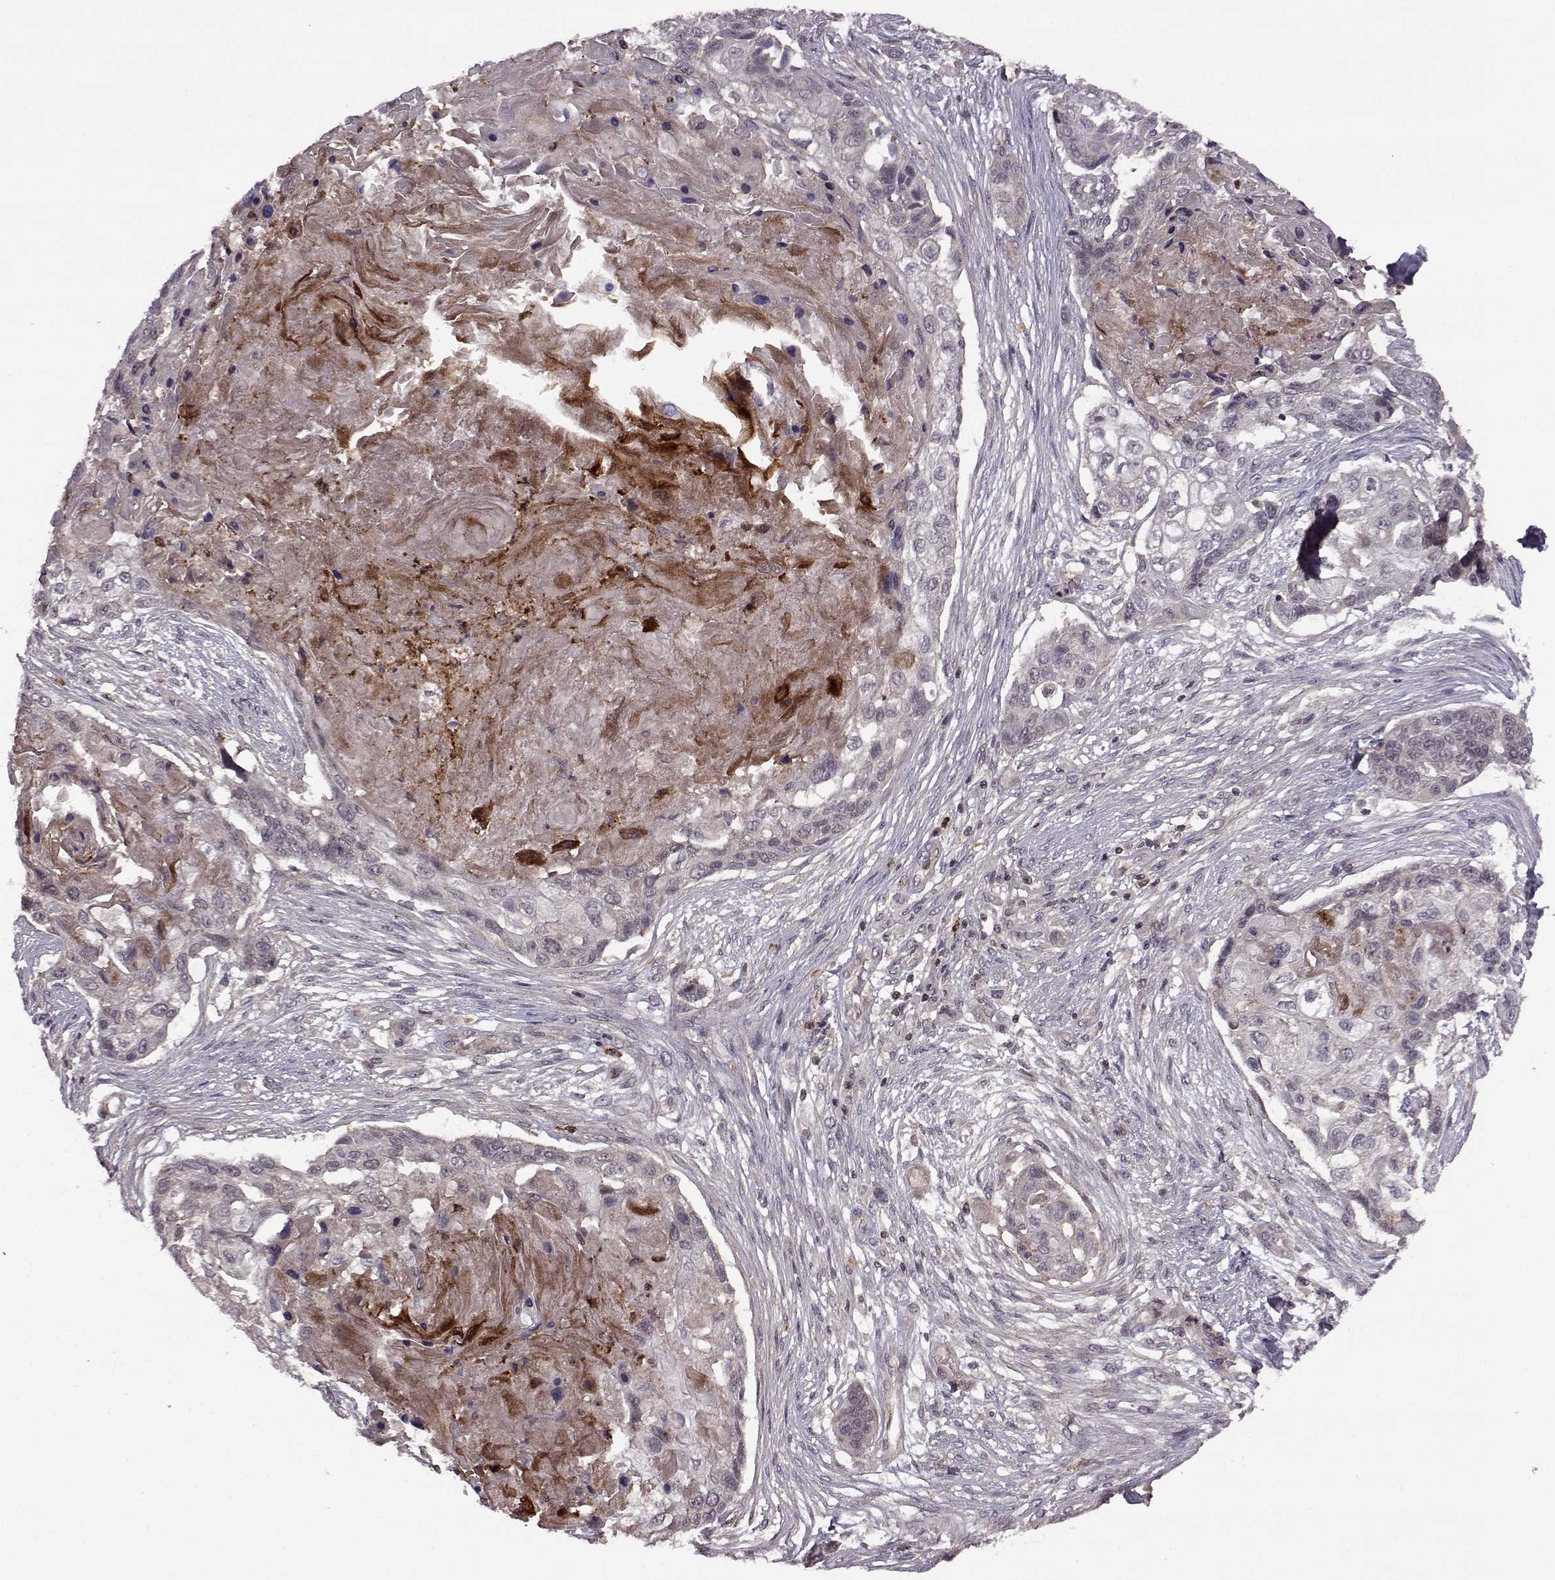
{"staining": {"intensity": "negative", "quantity": "none", "location": "none"}, "tissue": "lung cancer", "cell_type": "Tumor cells", "image_type": "cancer", "snomed": [{"axis": "morphology", "description": "Squamous cell carcinoma, NOS"}, {"axis": "topography", "description": "Lung"}], "caption": "Histopathology image shows no significant protein expression in tumor cells of lung squamous cell carcinoma.", "gene": "TRMU", "patient": {"sex": "male", "age": 69}}